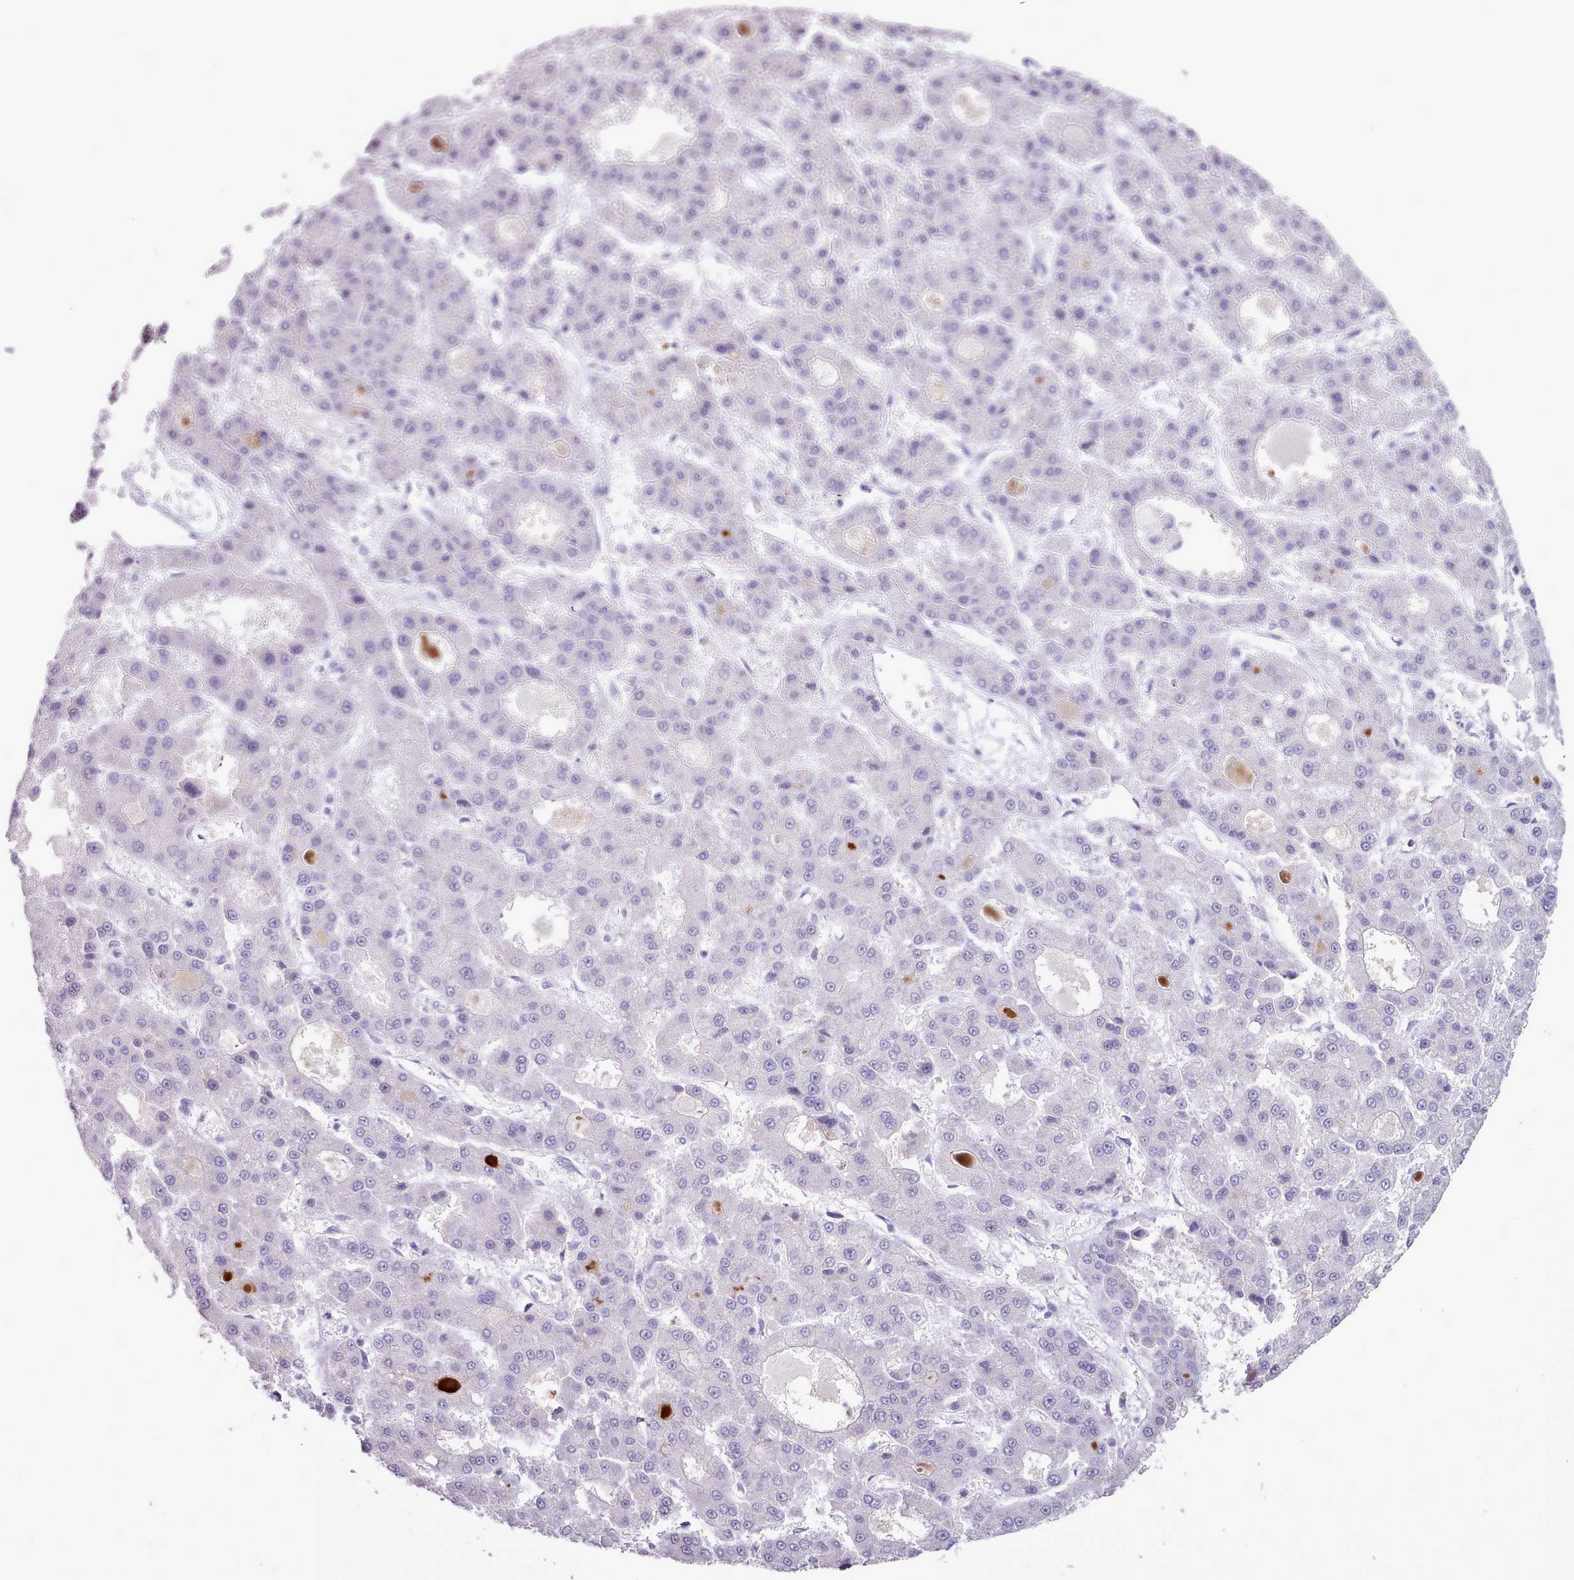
{"staining": {"intensity": "negative", "quantity": "none", "location": "none"}, "tissue": "liver cancer", "cell_type": "Tumor cells", "image_type": "cancer", "snomed": [{"axis": "morphology", "description": "Carcinoma, Hepatocellular, NOS"}, {"axis": "topography", "description": "Liver"}], "caption": "Immunohistochemistry image of hepatocellular carcinoma (liver) stained for a protein (brown), which shows no positivity in tumor cells.", "gene": "ATRAID", "patient": {"sex": "male", "age": 70}}